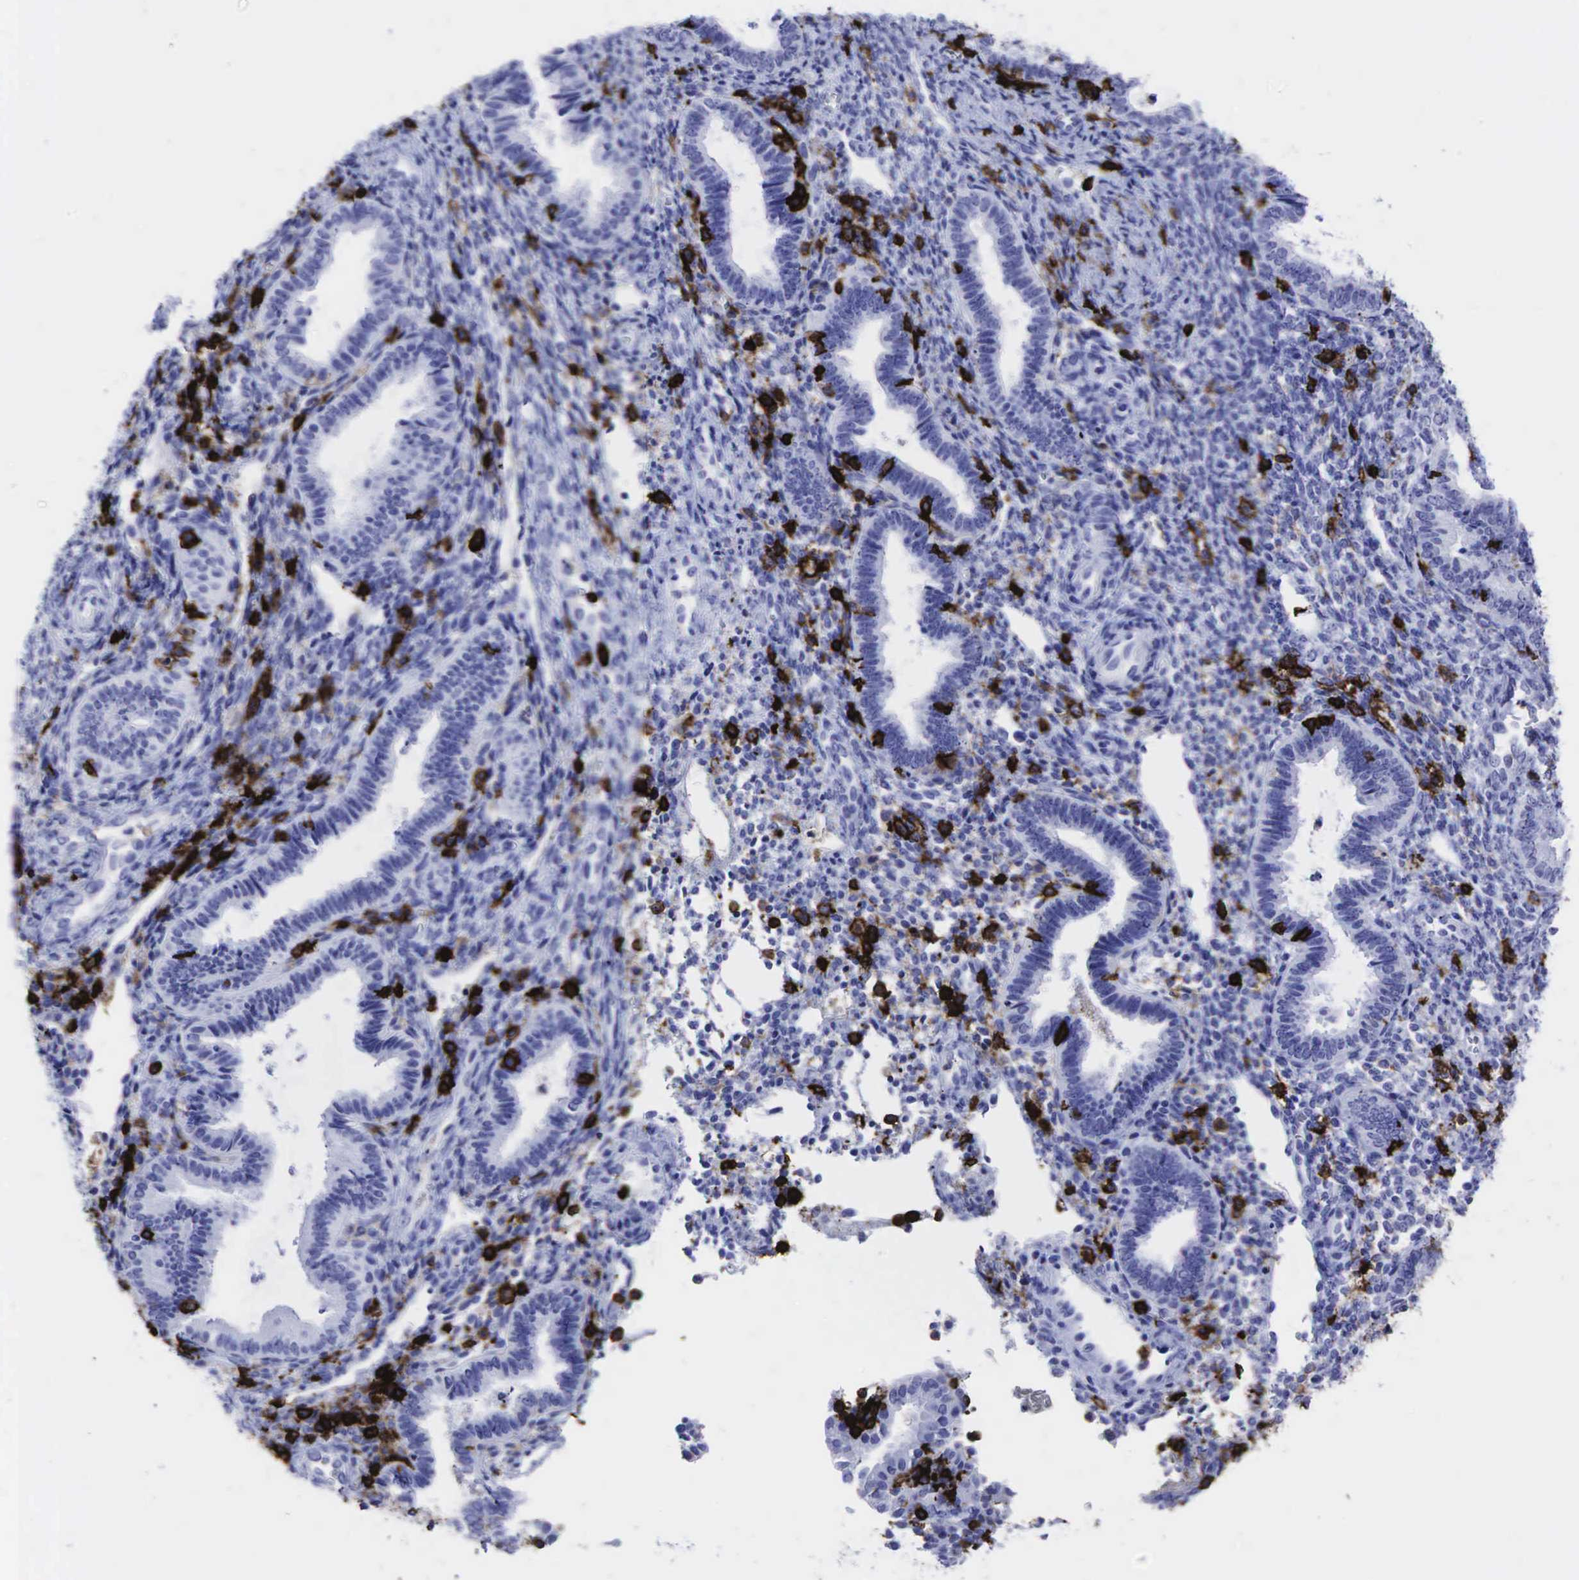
{"staining": {"intensity": "negative", "quantity": "none", "location": "none"}, "tissue": "endometrium", "cell_type": "Cells in endometrial stroma", "image_type": "normal", "snomed": [{"axis": "morphology", "description": "Normal tissue, NOS"}, {"axis": "topography", "description": "Endometrium"}], "caption": "A high-resolution micrograph shows immunohistochemistry (IHC) staining of unremarkable endometrium, which displays no significant expression in cells in endometrial stroma. Nuclei are stained in blue.", "gene": "PTPRC", "patient": {"sex": "female", "age": 36}}